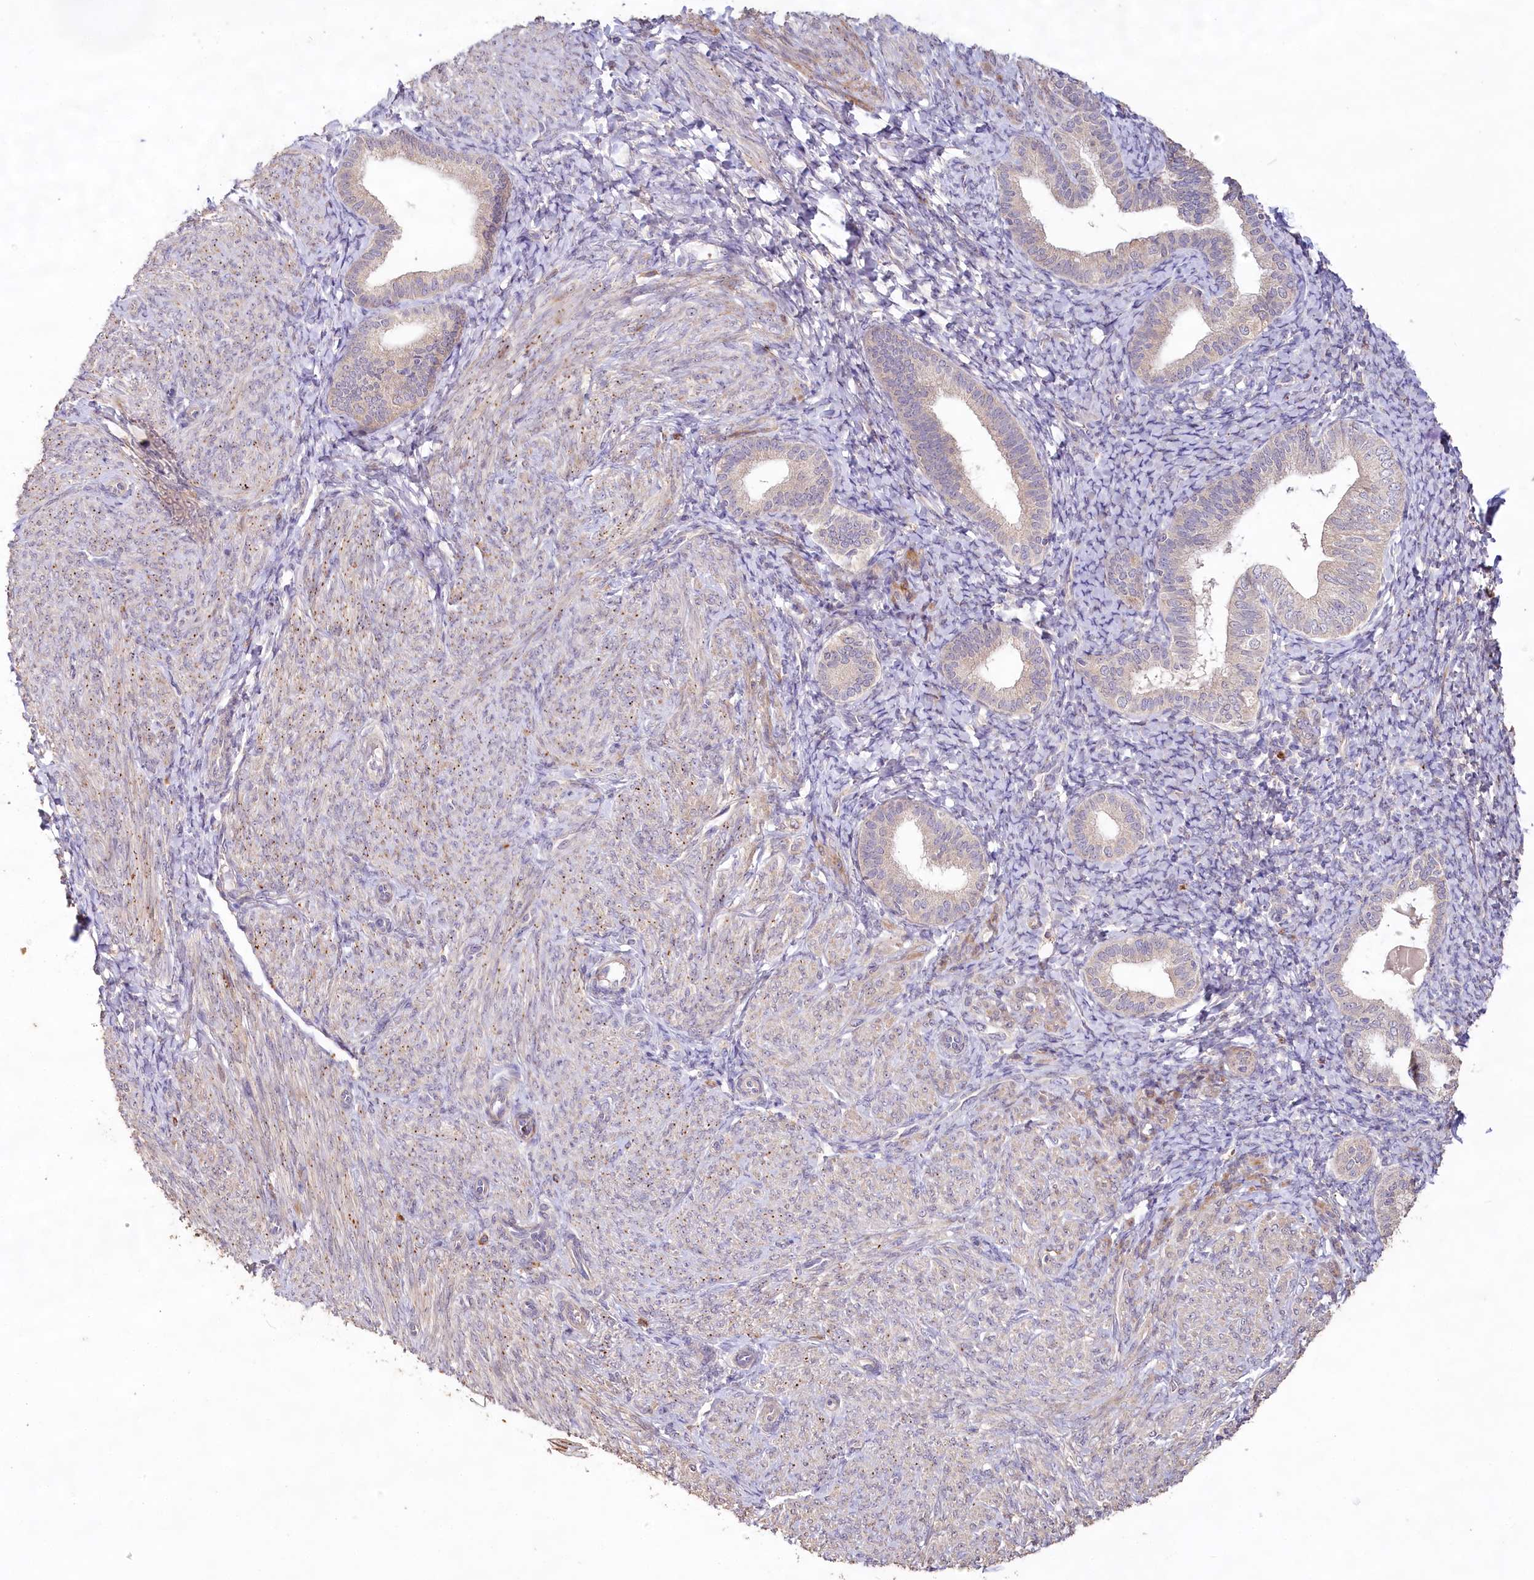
{"staining": {"intensity": "weak", "quantity": "<25%", "location": "cytoplasmic/membranous"}, "tissue": "endometrium", "cell_type": "Cells in endometrial stroma", "image_type": "normal", "snomed": [{"axis": "morphology", "description": "Normal tissue, NOS"}, {"axis": "topography", "description": "Endometrium"}], "caption": "Immunohistochemistry (IHC) micrograph of benign endometrium: human endometrium stained with DAB (3,3'-diaminobenzidine) demonstrates no significant protein expression in cells in endometrial stroma.", "gene": "IRAK1BP1", "patient": {"sex": "female", "age": 72}}